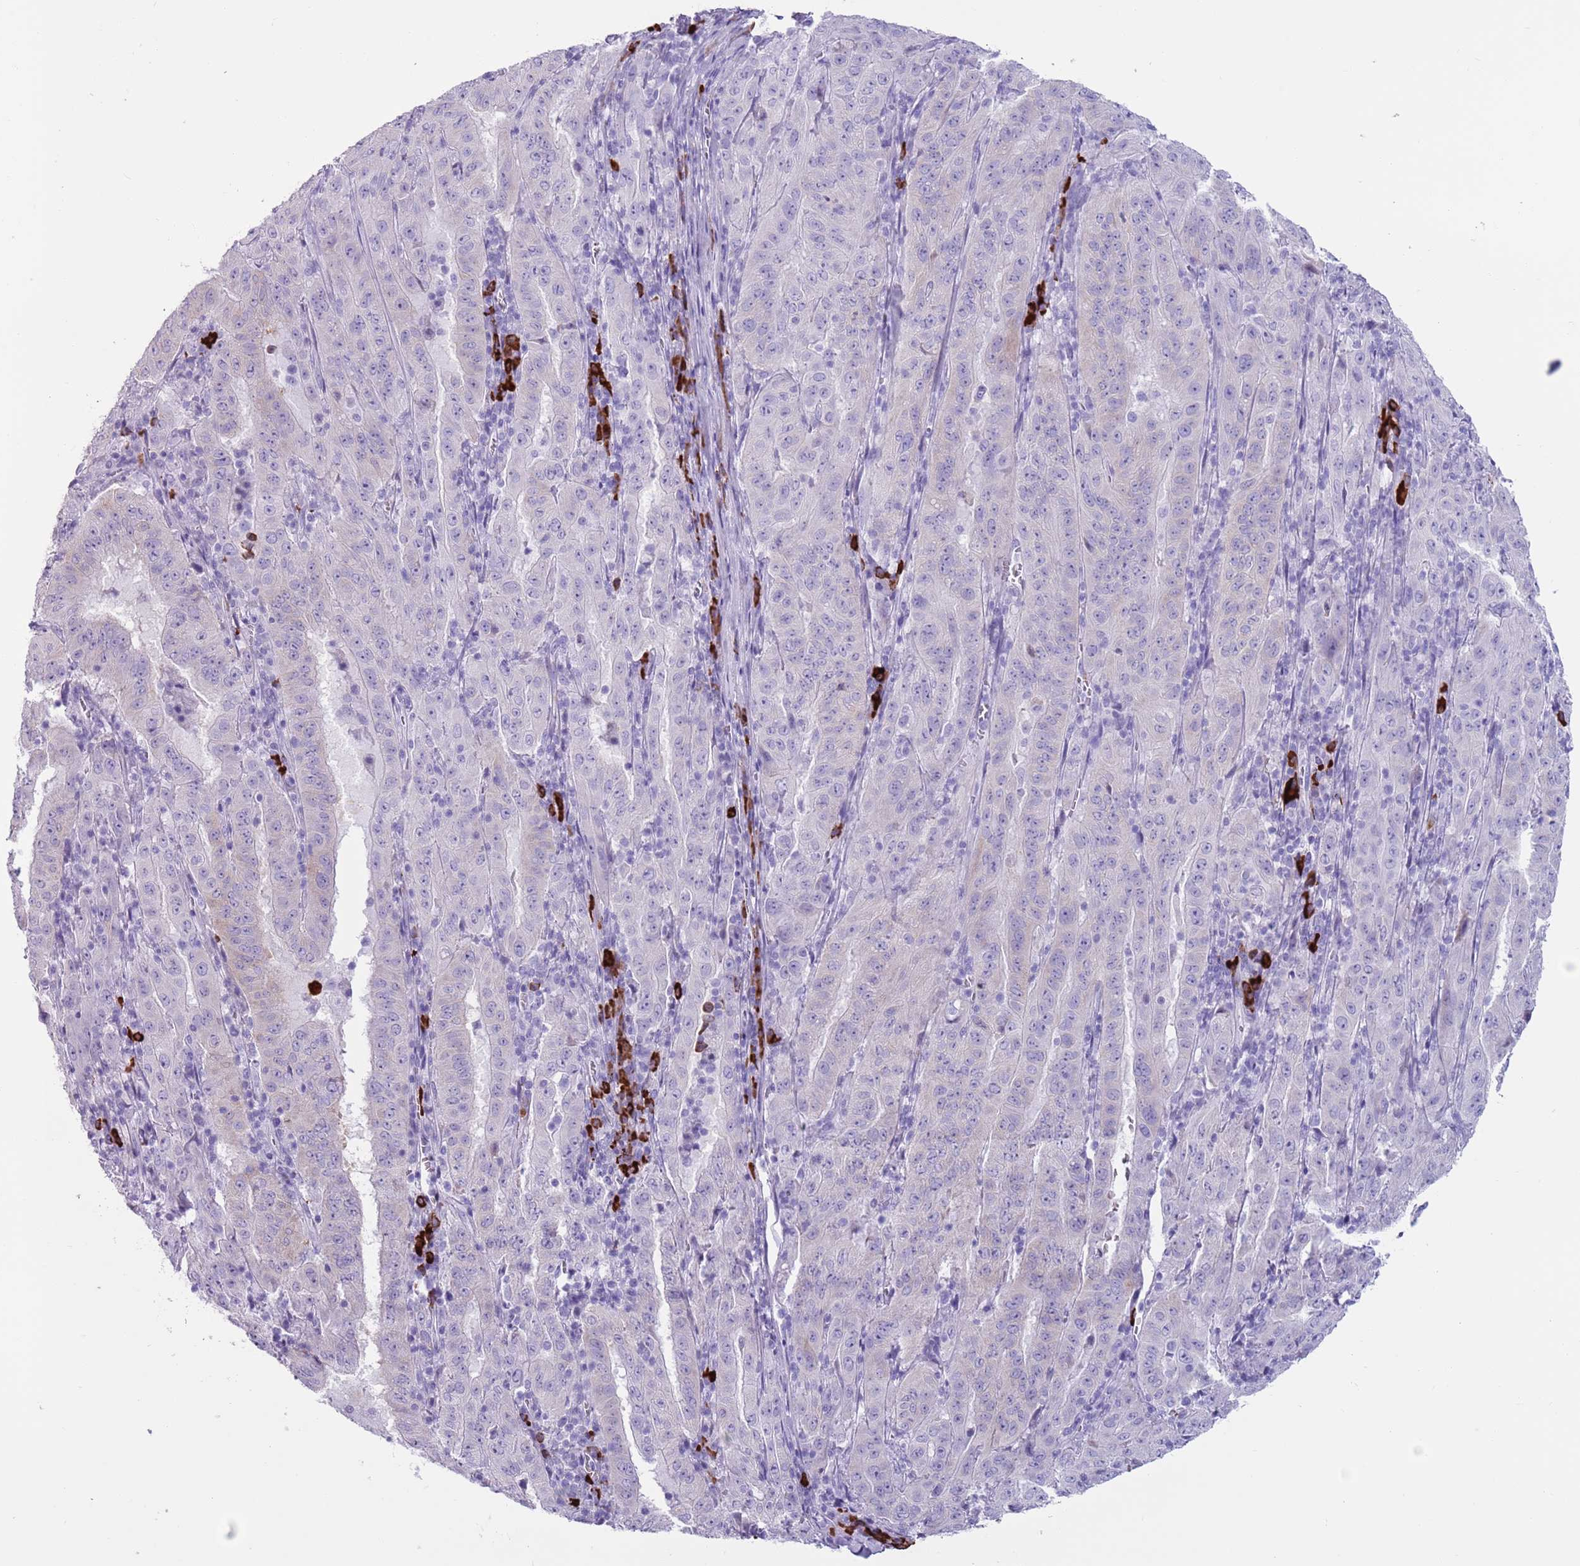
{"staining": {"intensity": "negative", "quantity": "none", "location": "none"}, "tissue": "pancreatic cancer", "cell_type": "Tumor cells", "image_type": "cancer", "snomed": [{"axis": "morphology", "description": "Adenocarcinoma, NOS"}, {"axis": "topography", "description": "Pancreas"}], "caption": "Tumor cells are negative for protein expression in human pancreatic adenocarcinoma.", "gene": "LY6G5B", "patient": {"sex": "male", "age": 63}}